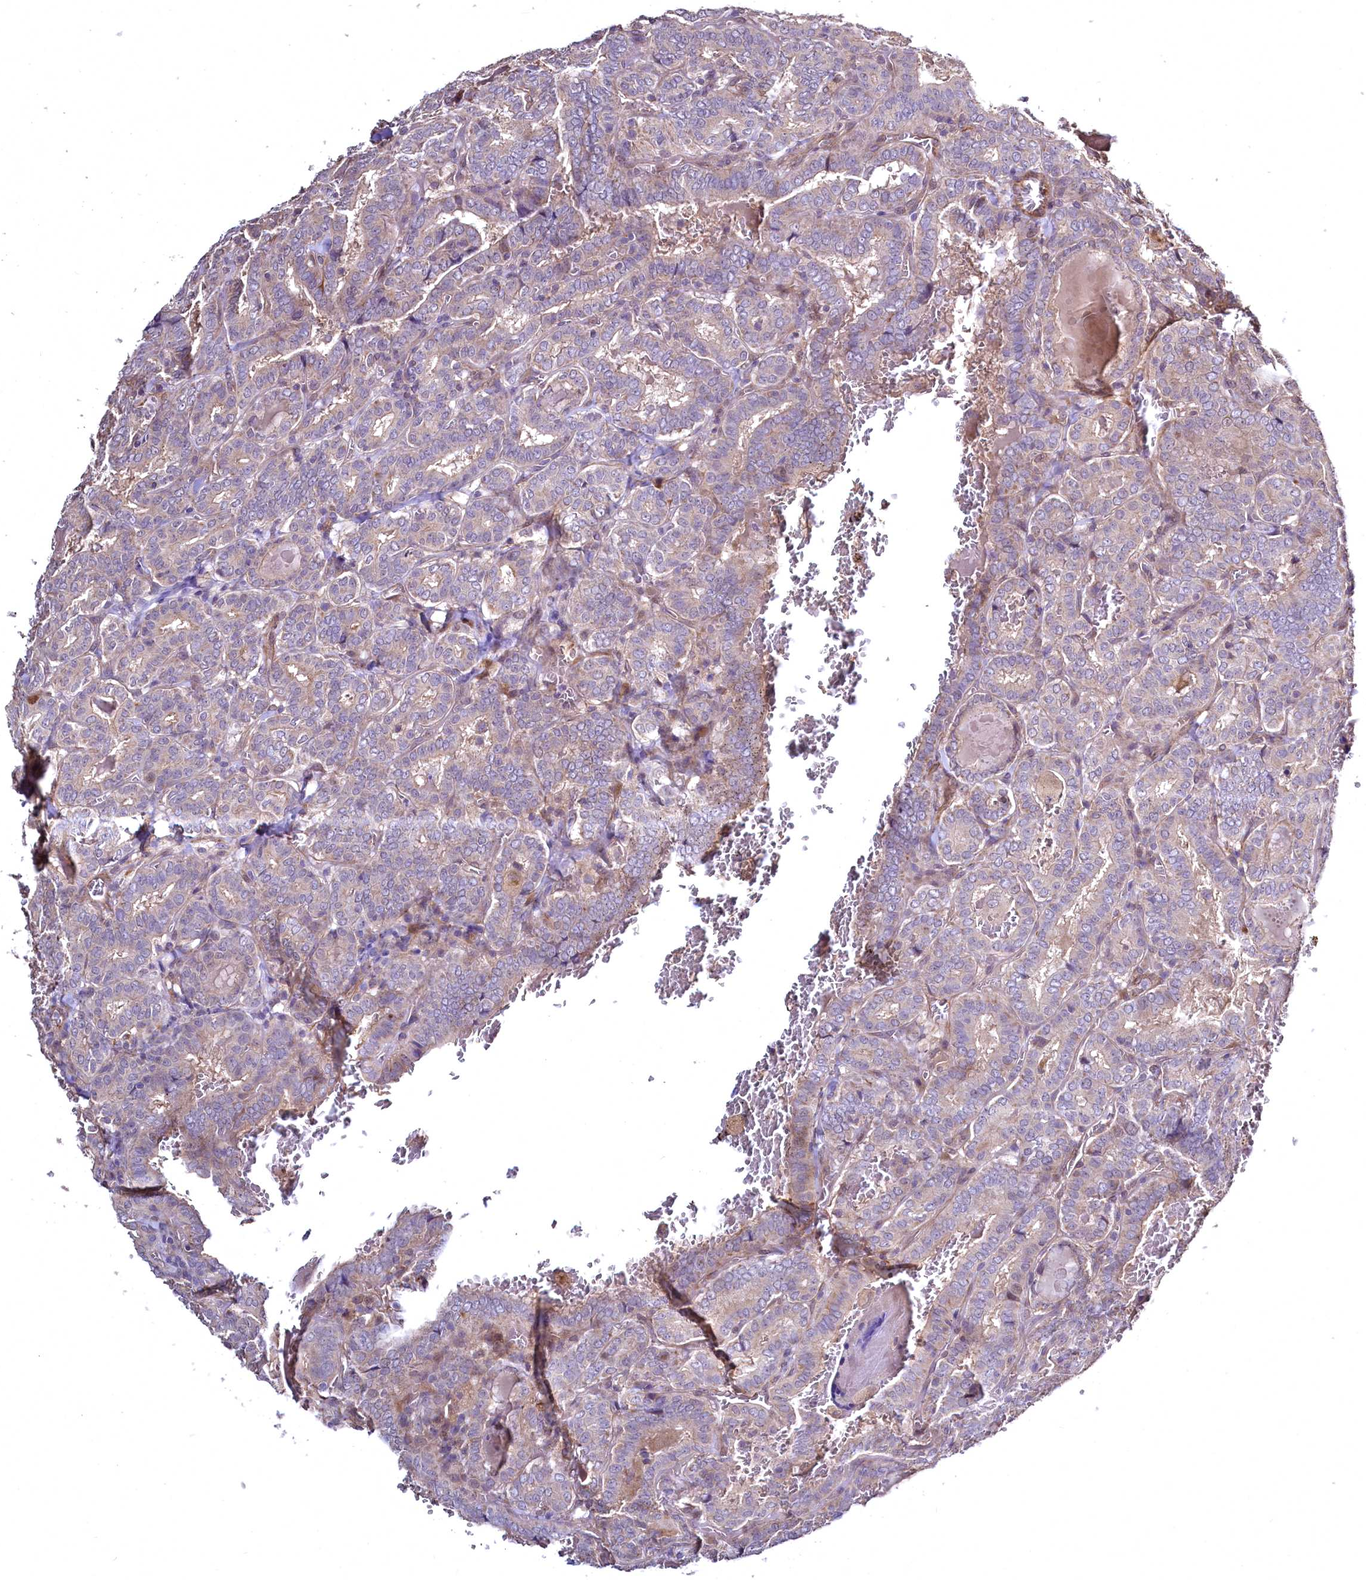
{"staining": {"intensity": "negative", "quantity": "none", "location": "none"}, "tissue": "thyroid cancer", "cell_type": "Tumor cells", "image_type": "cancer", "snomed": [{"axis": "morphology", "description": "Papillary adenocarcinoma, NOS"}, {"axis": "topography", "description": "Thyroid gland"}], "caption": "A histopathology image of thyroid papillary adenocarcinoma stained for a protein exhibits no brown staining in tumor cells.", "gene": "TBCEL", "patient": {"sex": "female", "age": 72}}